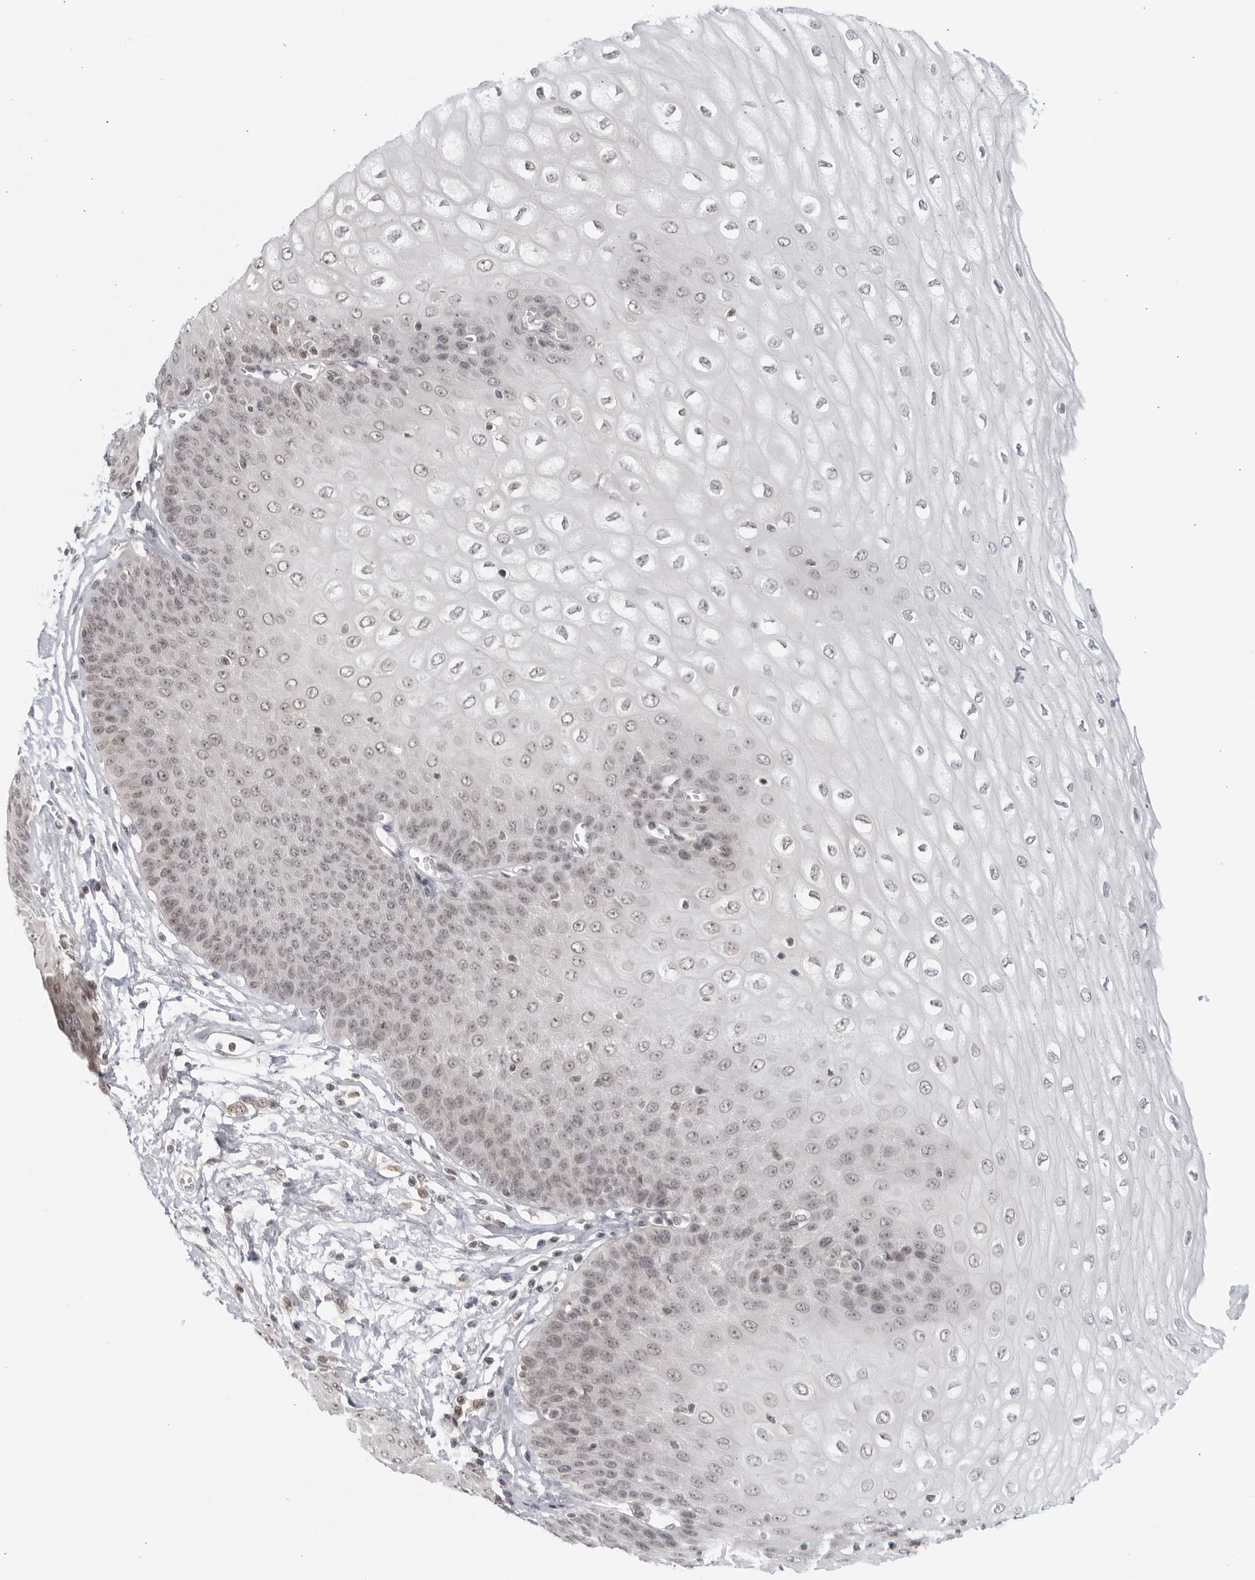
{"staining": {"intensity": "weak", "quantity": "<25%", "location": "cytoplasmic/membranous"}, "tissue": "esophagus", "cell_type": "Squamous epithelial cells", "image_type": "normal", "snomed": [{"axis": "morphology", "description": "Normal tissue, NOS"}, {"axis": "topography", "description": "Esophagus"}], "caption": "This is an immunohistochemistry (IHC) histopathology image of benign human esophagus. There is no positivity in squamous epithelial cells.", "gene": "RAB11FIP3", "patient": {"sex": "male", "age": 60}}